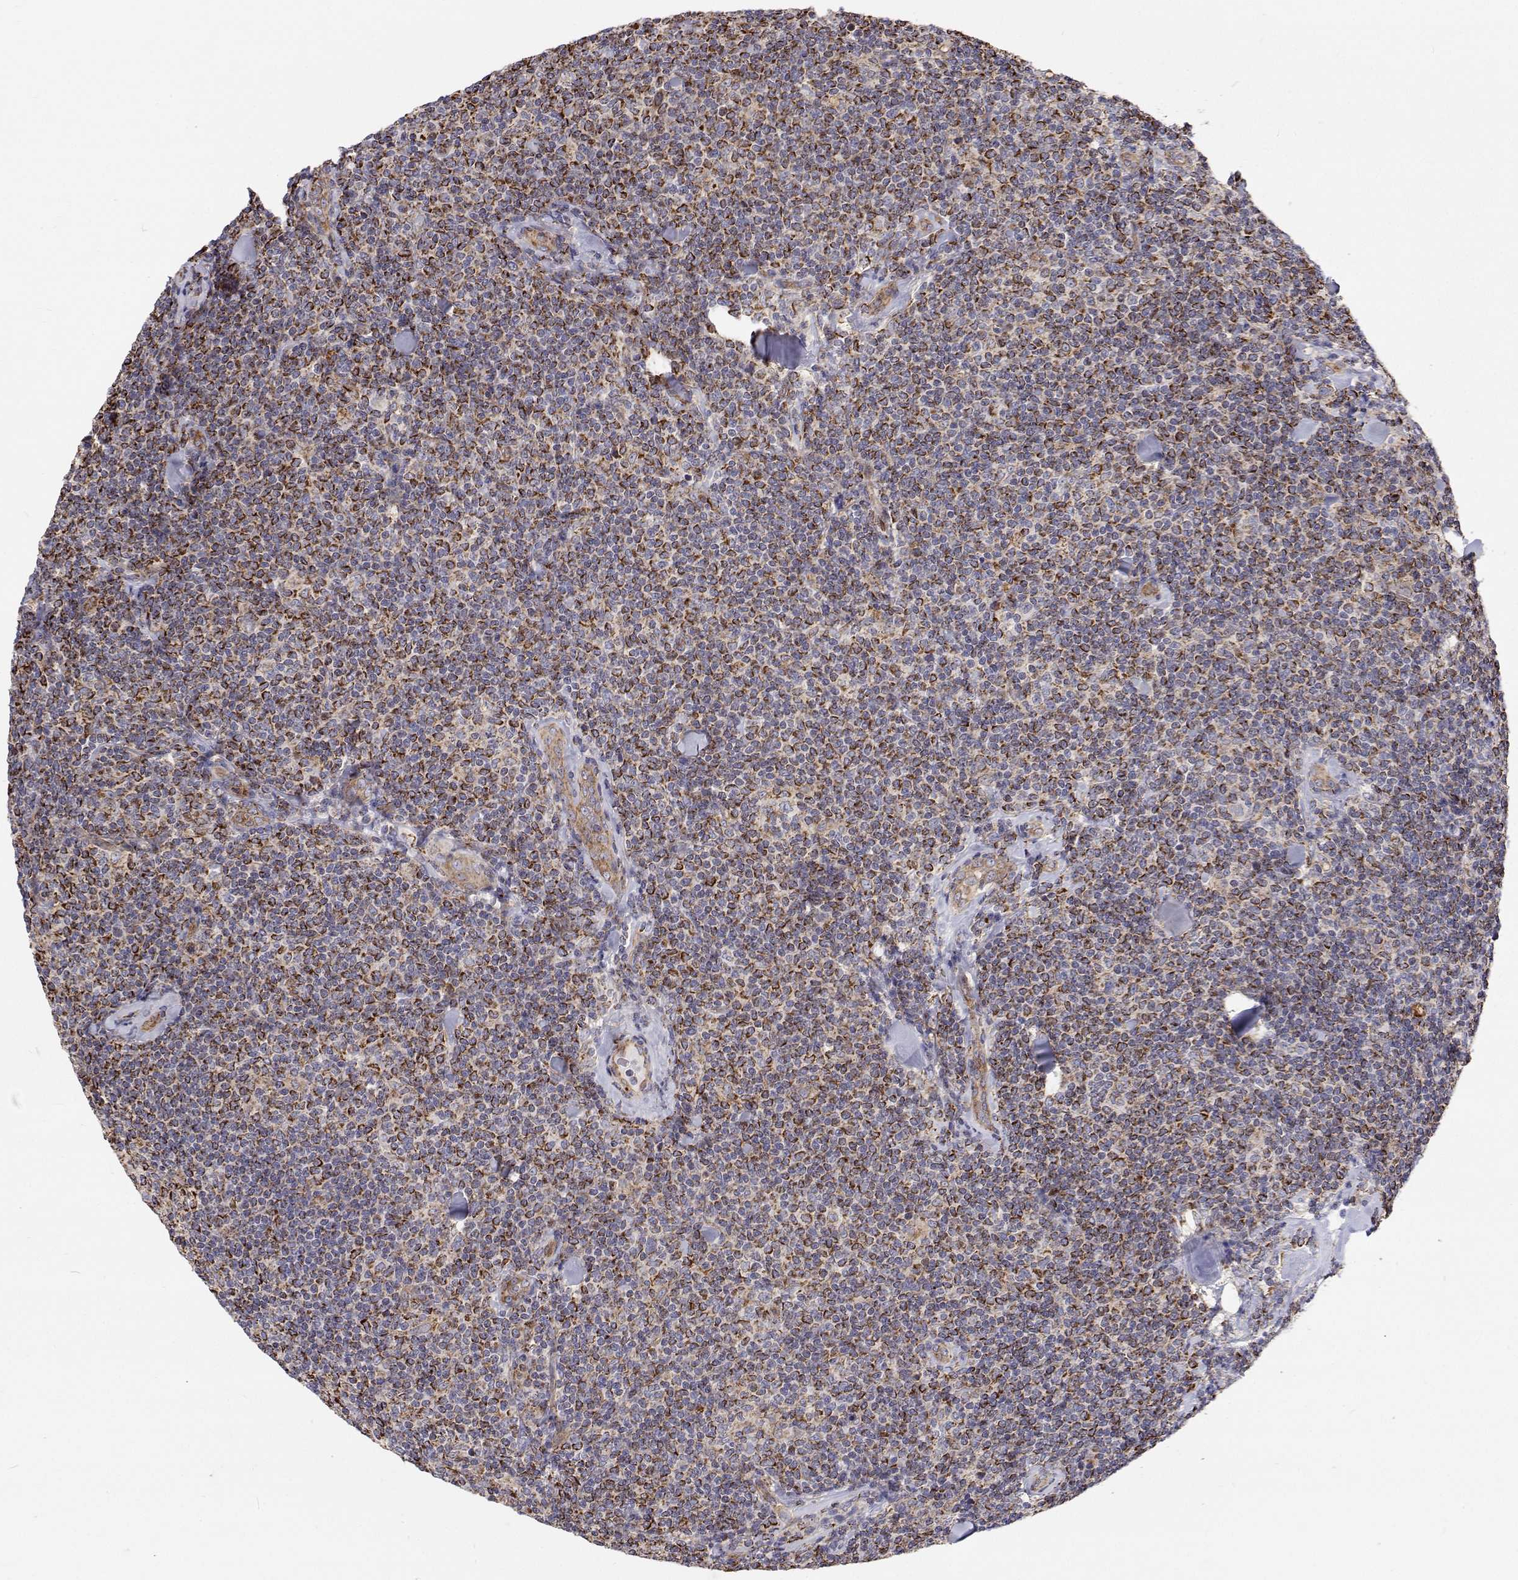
{"staining": {"intensity": "strong", "quantity": ">75%", "location": "cytoplasmic/membranous"}, "tissue": "lymphoma", "cell_type": "Tumor cells", "image_type": "cancer", "snomed": [{"axis": "morphology", "description": "Malignant lymphoma, non-Hodgkin's type, Low grade"}, {"axis": "topography", "description": "Lymph node"}], "caption": "IHC micrograph of lymphoma stained for a protein (brown), which shows high levels of strong cytoplasmic/membranous positivity in about >75% of tumor cells.", "gene": "SPICE1", "patient": {"sex": "female", "age": 56}}